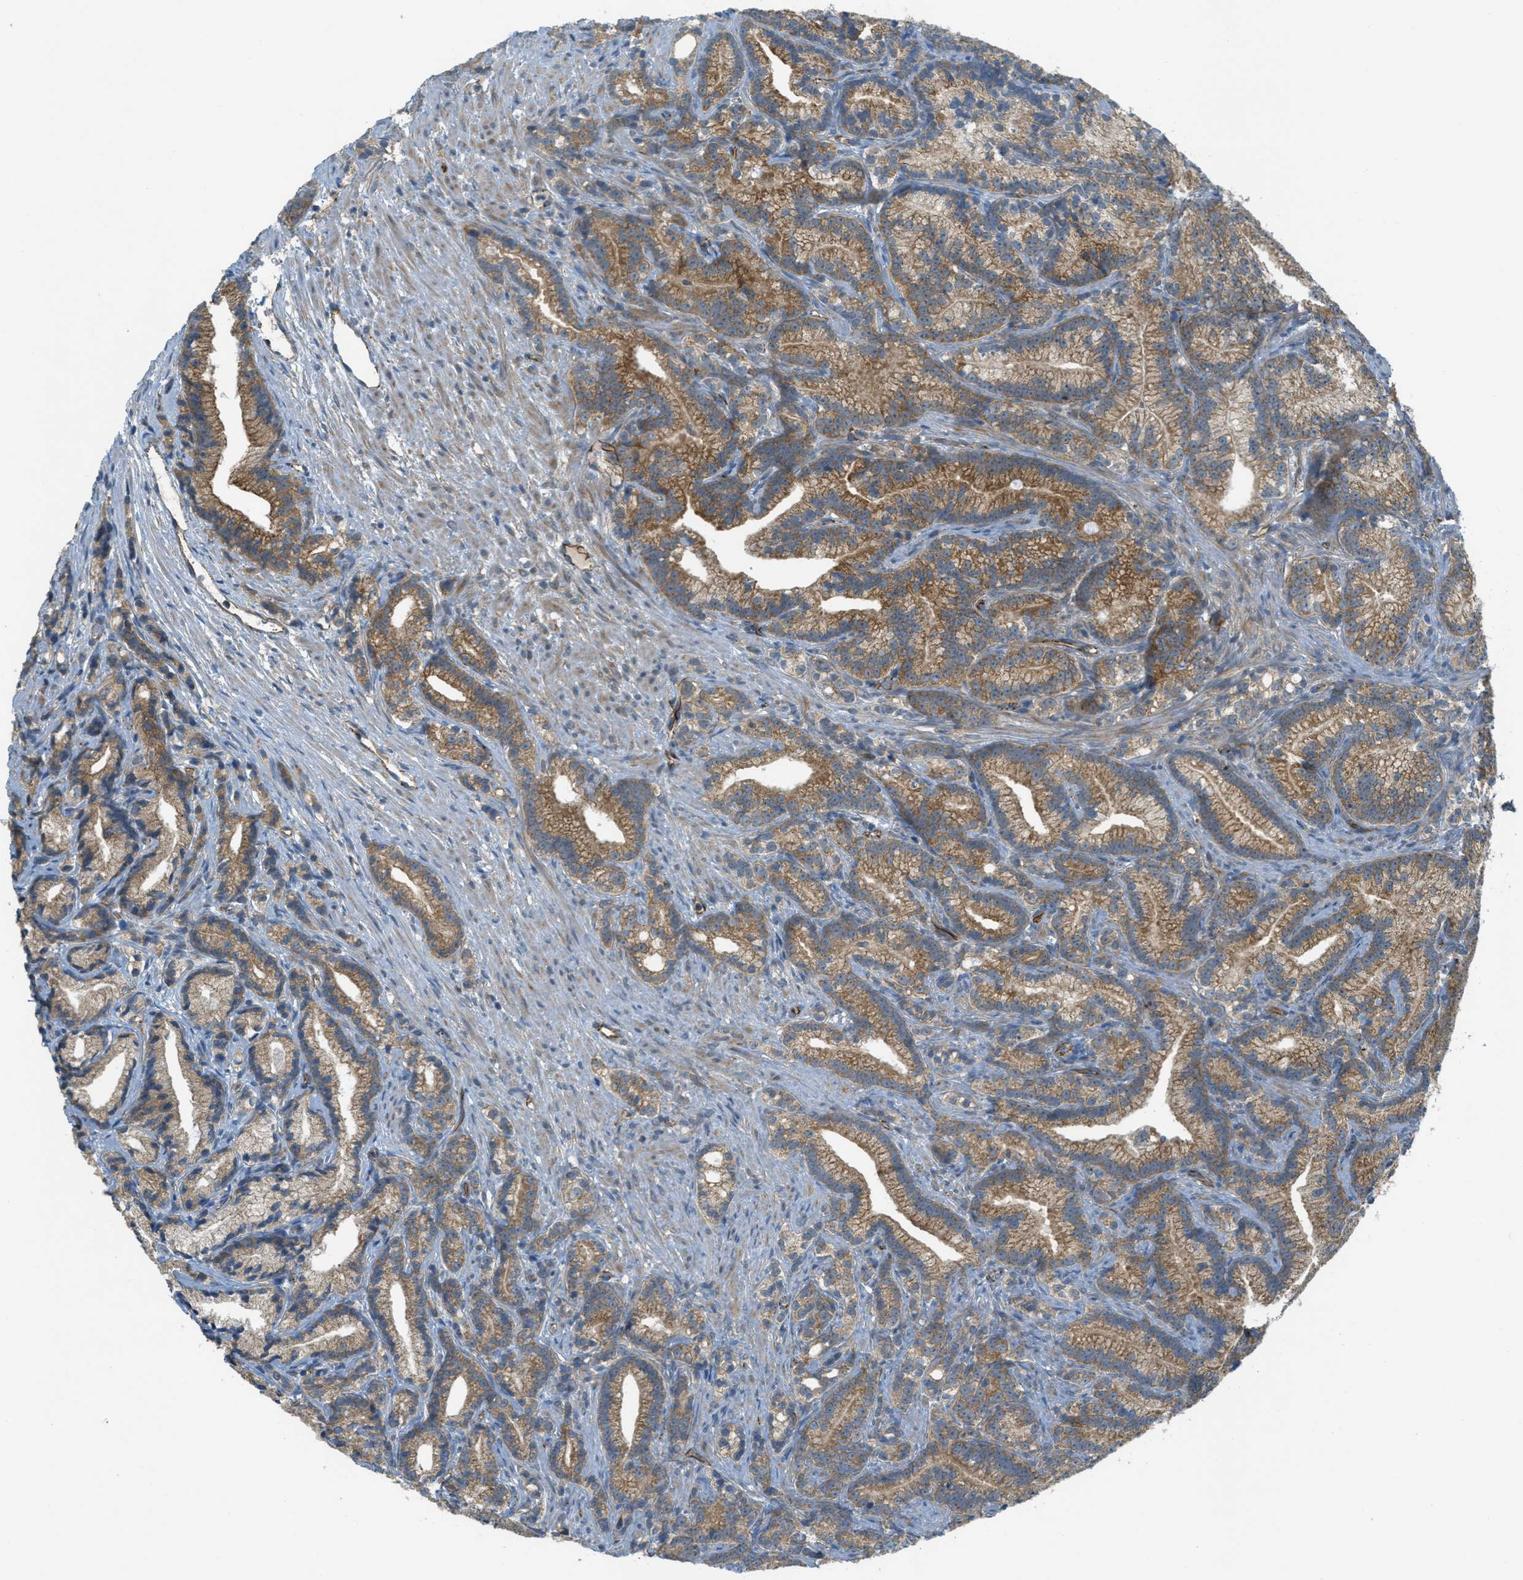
{"staining": {"intensity": "moderate", "quantity": ">75%", "location": "cytoplasmic/membranous"}, "tissue": "prostate cancer", "cell_type": "Tumor cells", "image_type": "cancer", "snomed": [{"axis": "morphology", "description": "Adenocarcinoma, Low grade"}, {"axis": "topography", "description": "Prostate"}], "caption": "A histopathology image of human prostate cancer (low-grade adenocarcinoma) stained for a protein exhibits moderate cytoplasmic/membranous brown staining in tumor cells. (DAB IHC, brown staining for protein, blue staining for nuclei).", "gene": "JCAD", "patient": {"sex": "male", "age": 89}}